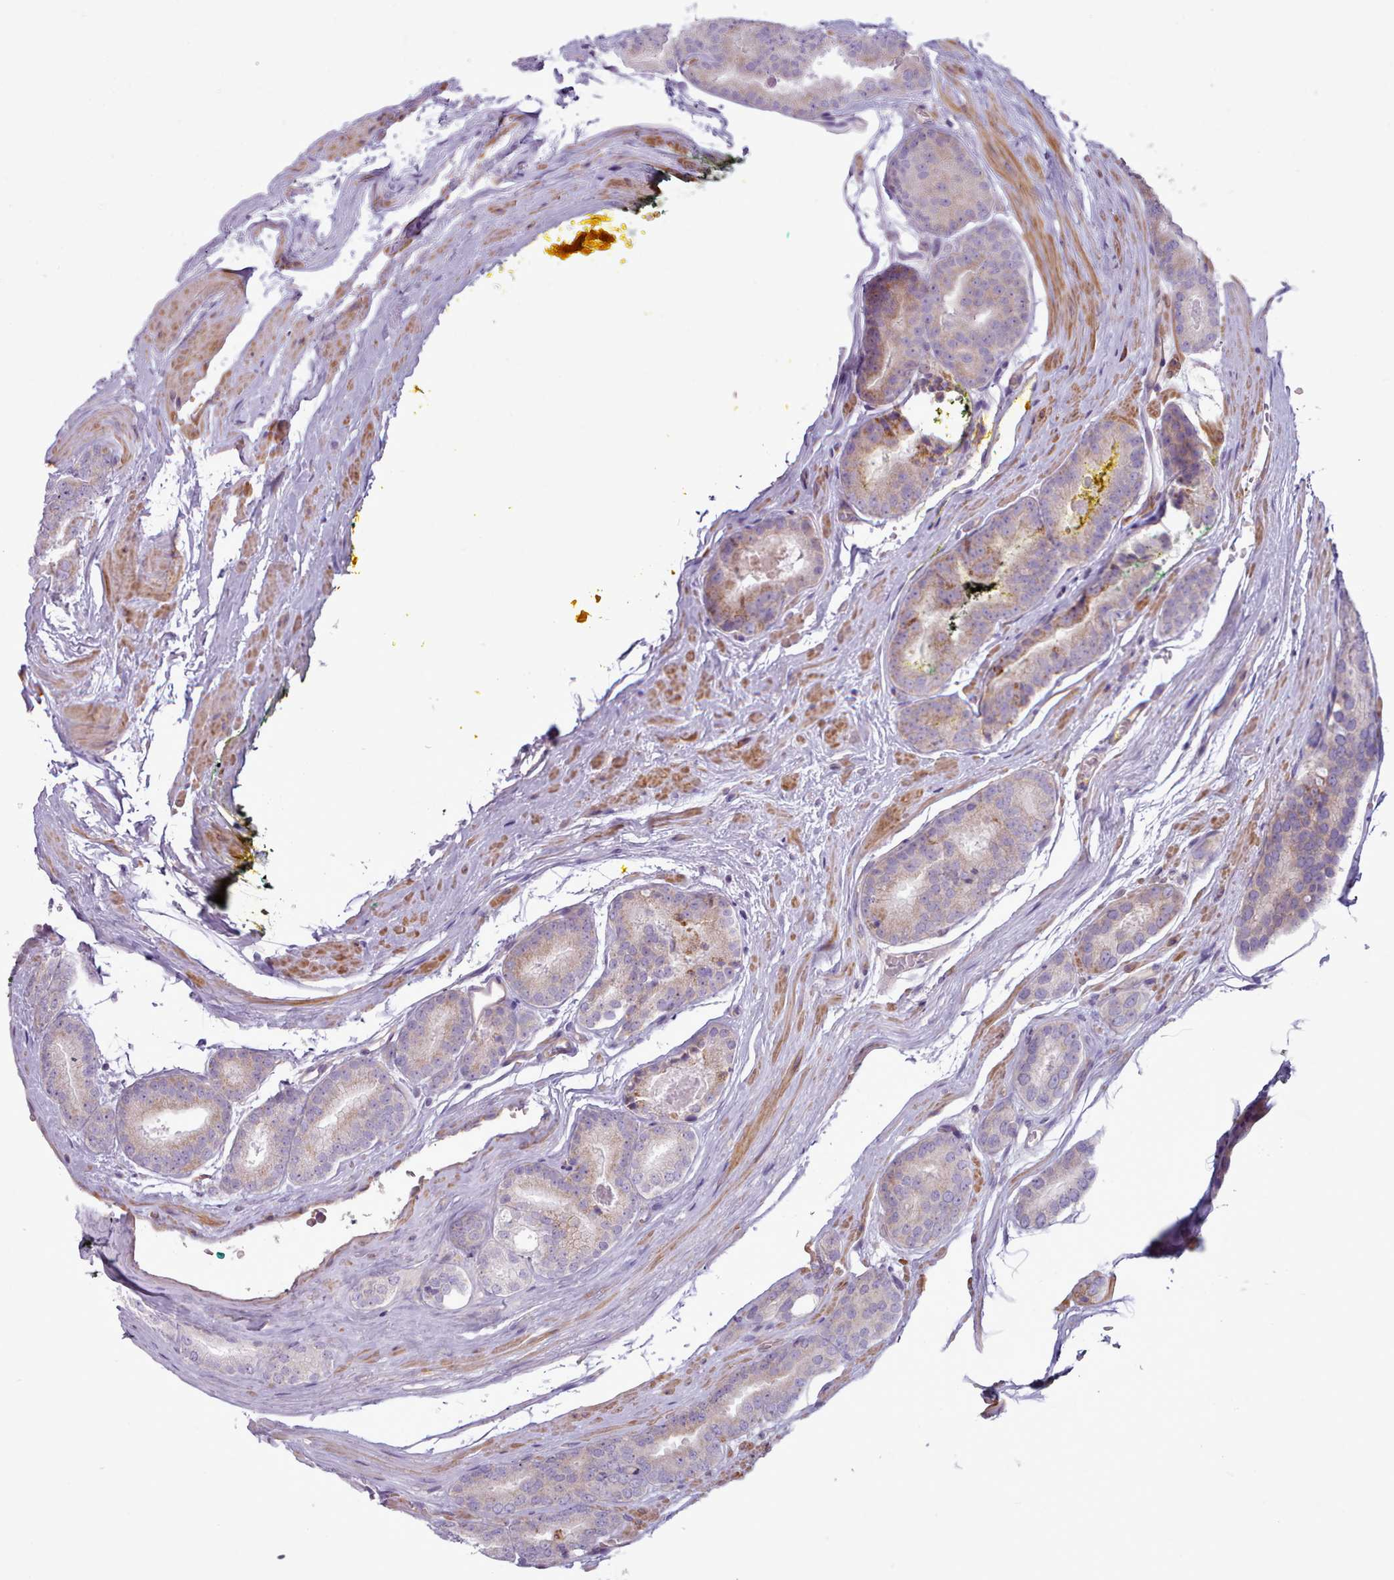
{"staining": {"intensity": "moderate", "quantity": "<25%", "location": "cytoplasmic/membranous"}, "tissue": "prostate cancer", "cell_type": "Tumor cells", "image_type": "cancer", "snomed": [{"axis": "morphology", "description": "Adenocarcinoma, High grade"}, {"axis": "topography", "description": "Prostate"}], "caption": "The photomicrograph reveals immunohistochemical staining of prostate high-grade adenocarcinoma. There is moderate cytoplasmic/membranous expression is appreciated in about <25% of tumor cells.", "gene": "TENT4B", "patient": {"sex": "male", "age": 72}}